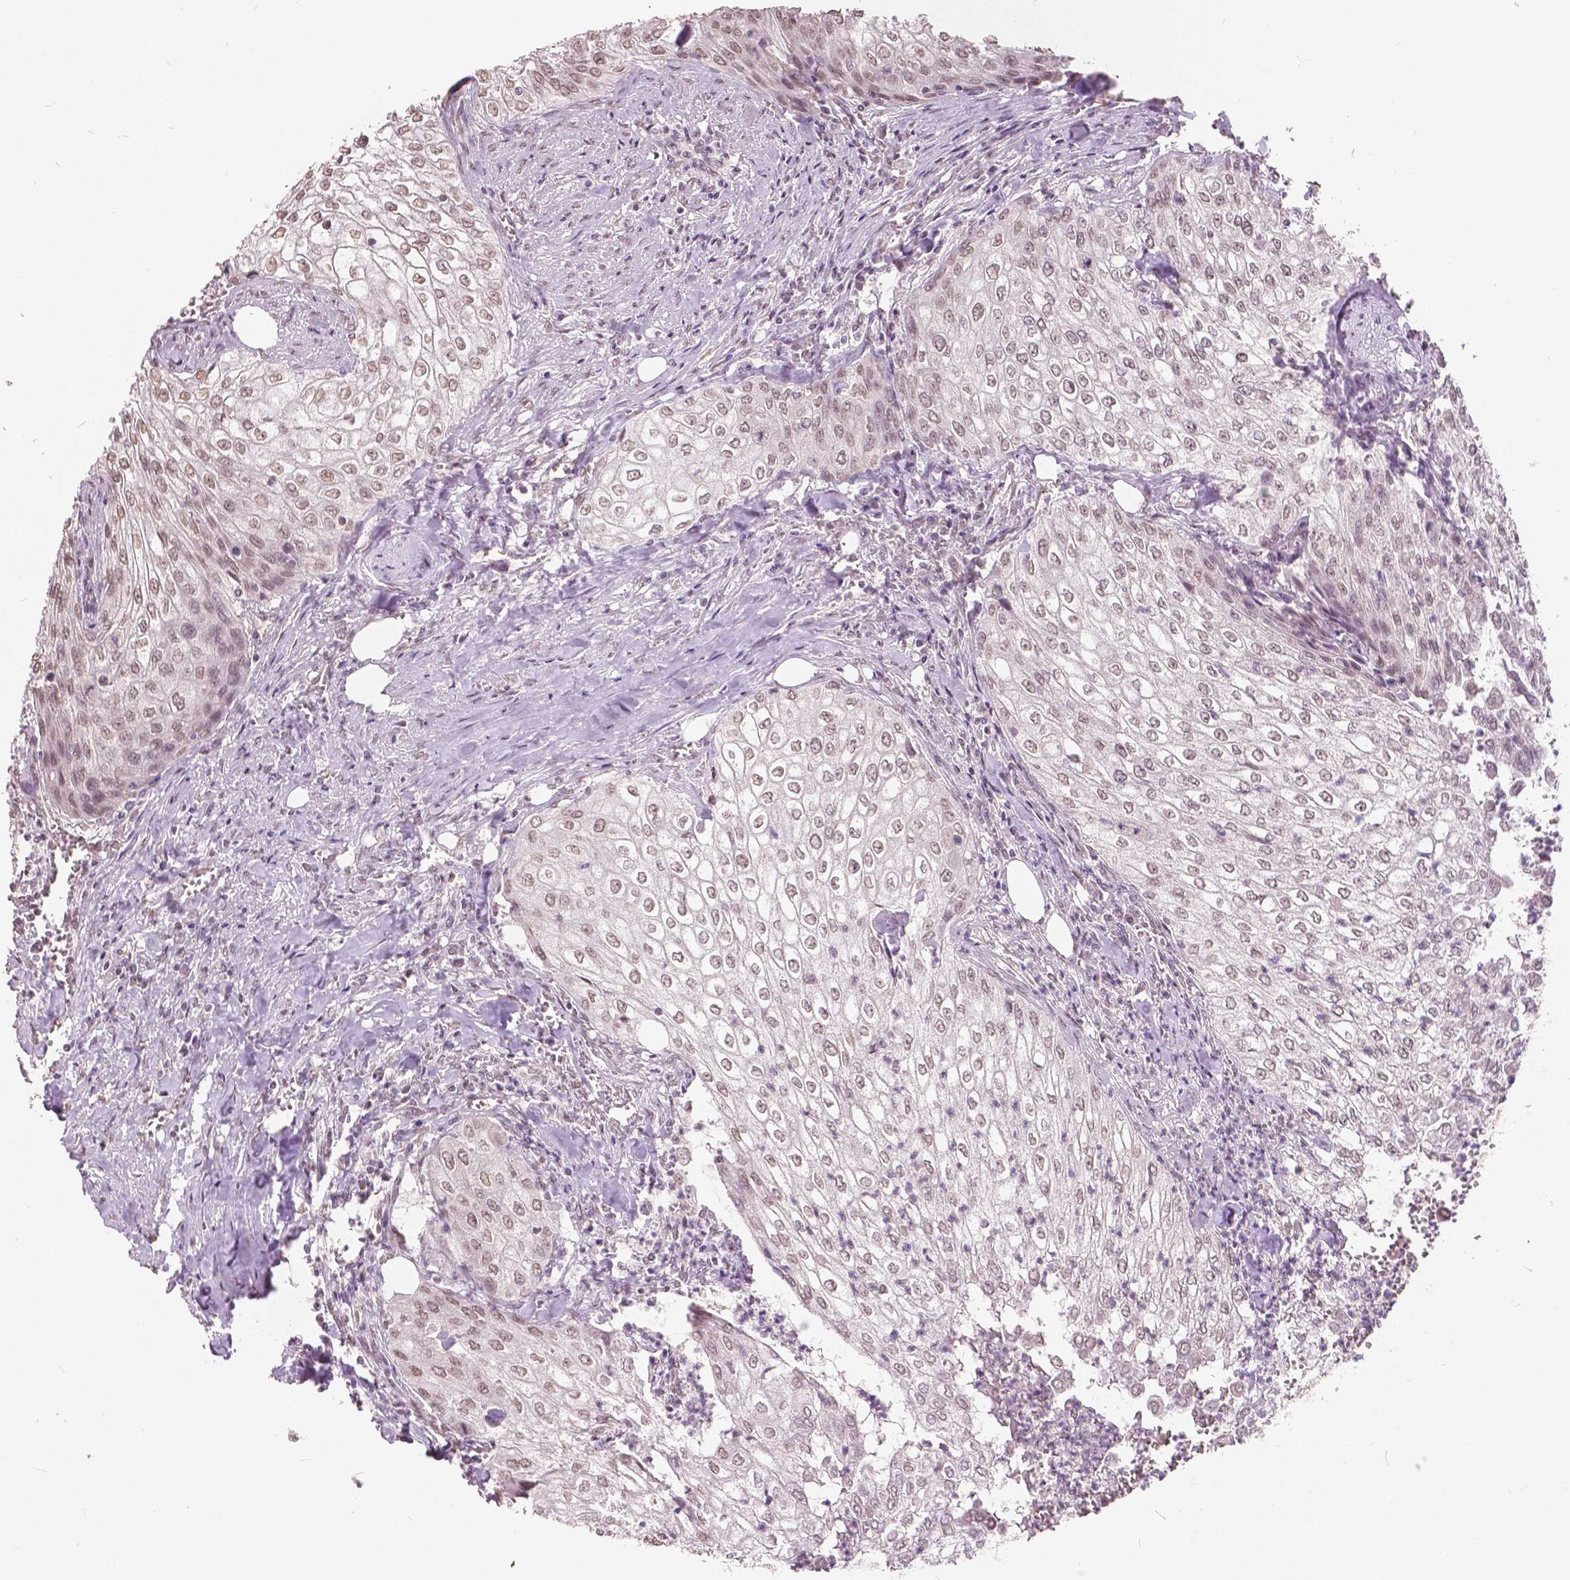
{"staining": {"intensity": "weak", "quantity": ">75%", "location": "nuclear"}, "tissue": "urothelial cancer", "cell_type": "Tumor cells", "image_type": "cancer", "snomed": [{"axis": "morphology", "description": "Urothelial carcinoma, High grade"}, {"axis": "topography", "description": "Urinary bladder"}], "caption": "High-power microscopy captured an IHC micrograph of high-grade urothelial carcinoma, revealing weak nuclear positivity in approximately >75% of tumor cells.", "gene": "HOXA10", "patient": {"sex": "male", "age": 62}}